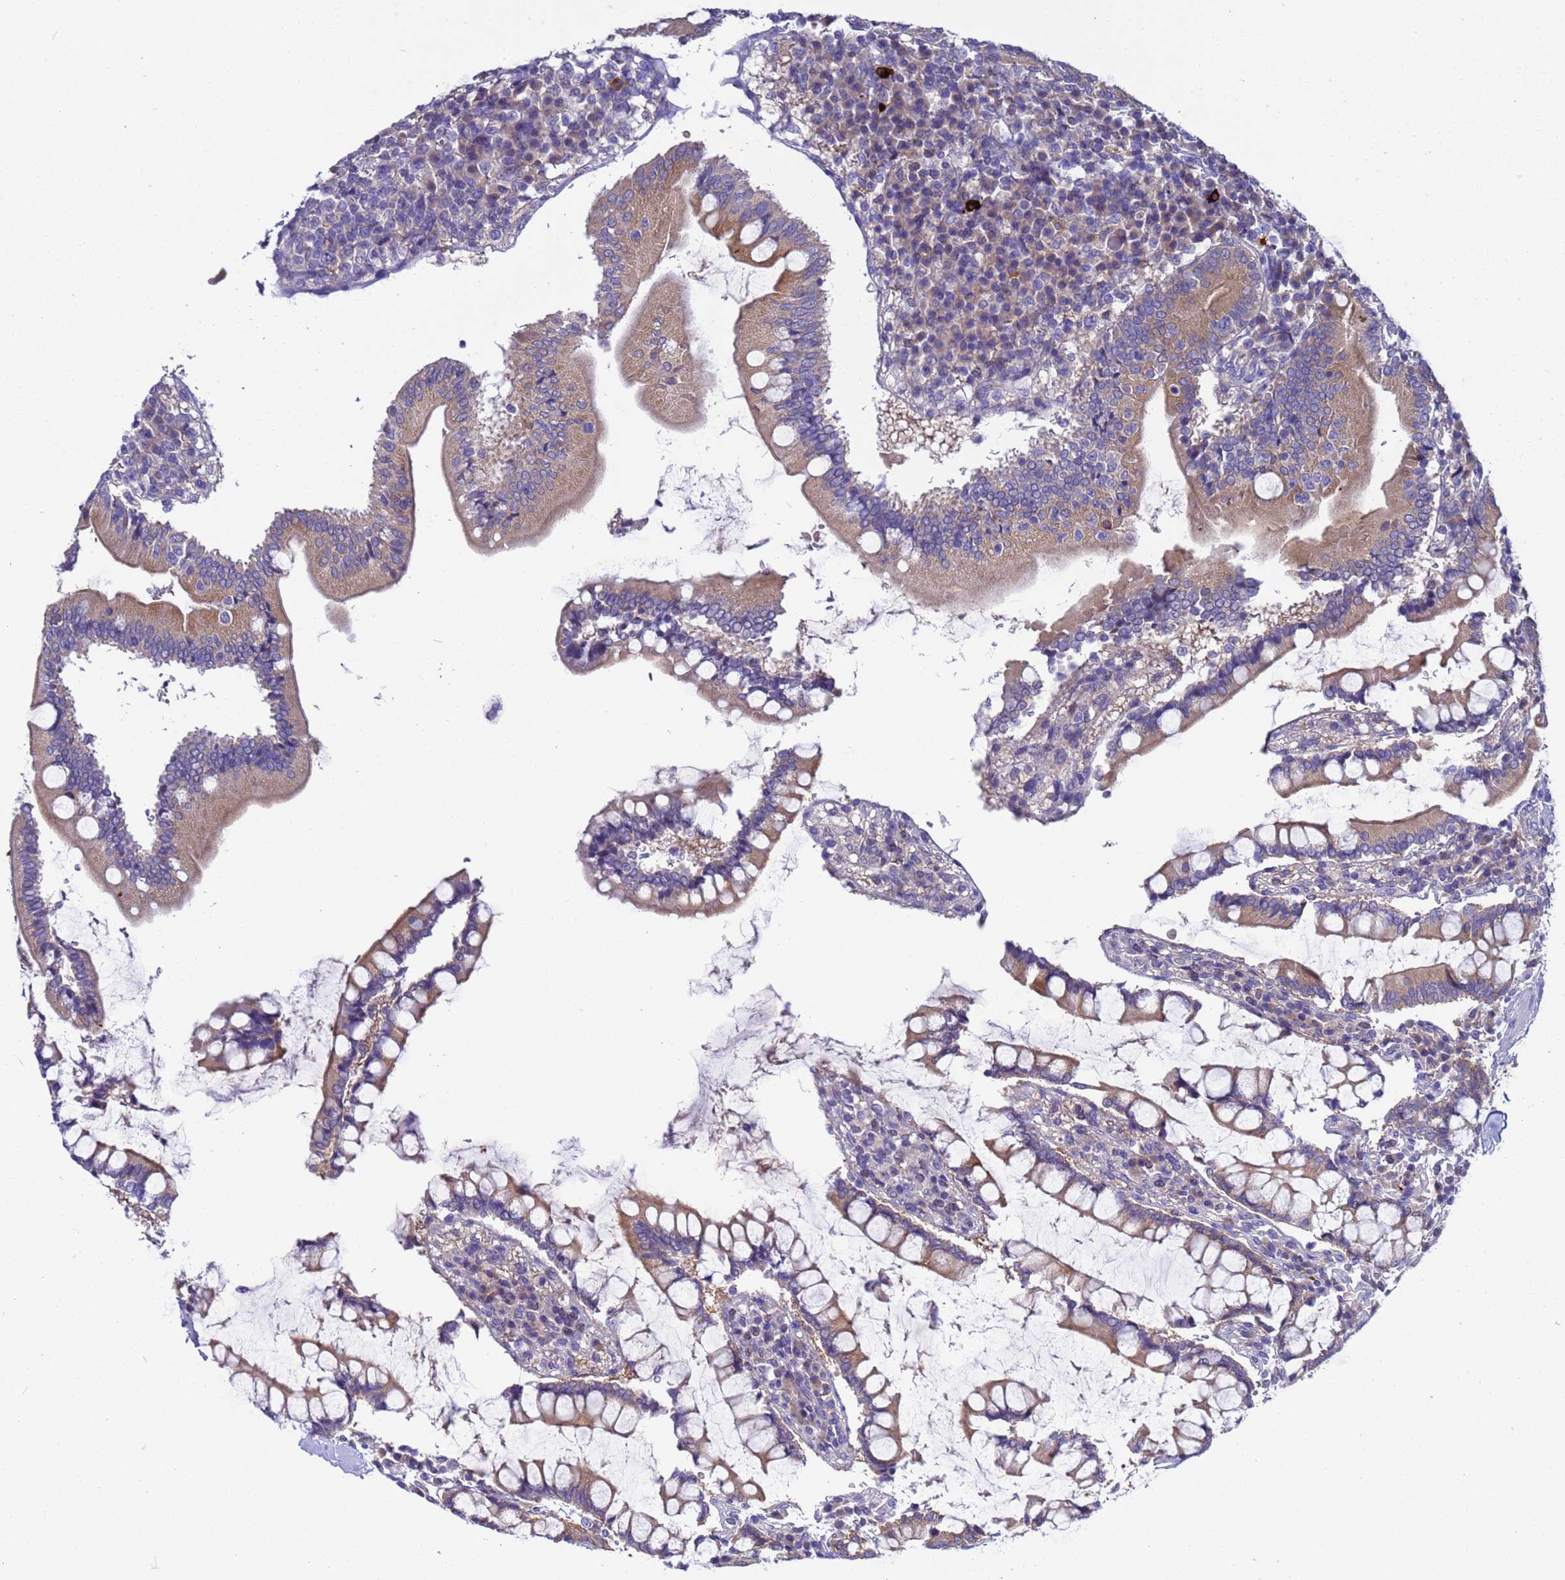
{"staining": {"intensity": "negative", "quantity": "none", "location": "none"}, "tissue": "colon", "cell_type": "Endothelial cells", "image_type": "normal", "snomed": [{"axis": "morphology", "description": "Normal tissue, NOS"}, {"axis": "topography", "description": "Colon"}], "caption": "An IHC image of normal colon is shown. There is no staining in endothelial cells of colon. The staining is performed using DAB brown chromogen with nuclei counter-stained in using hematoxylin.", "gene": "RC3H2", "patient": {"sex": "female", "age": 79}}